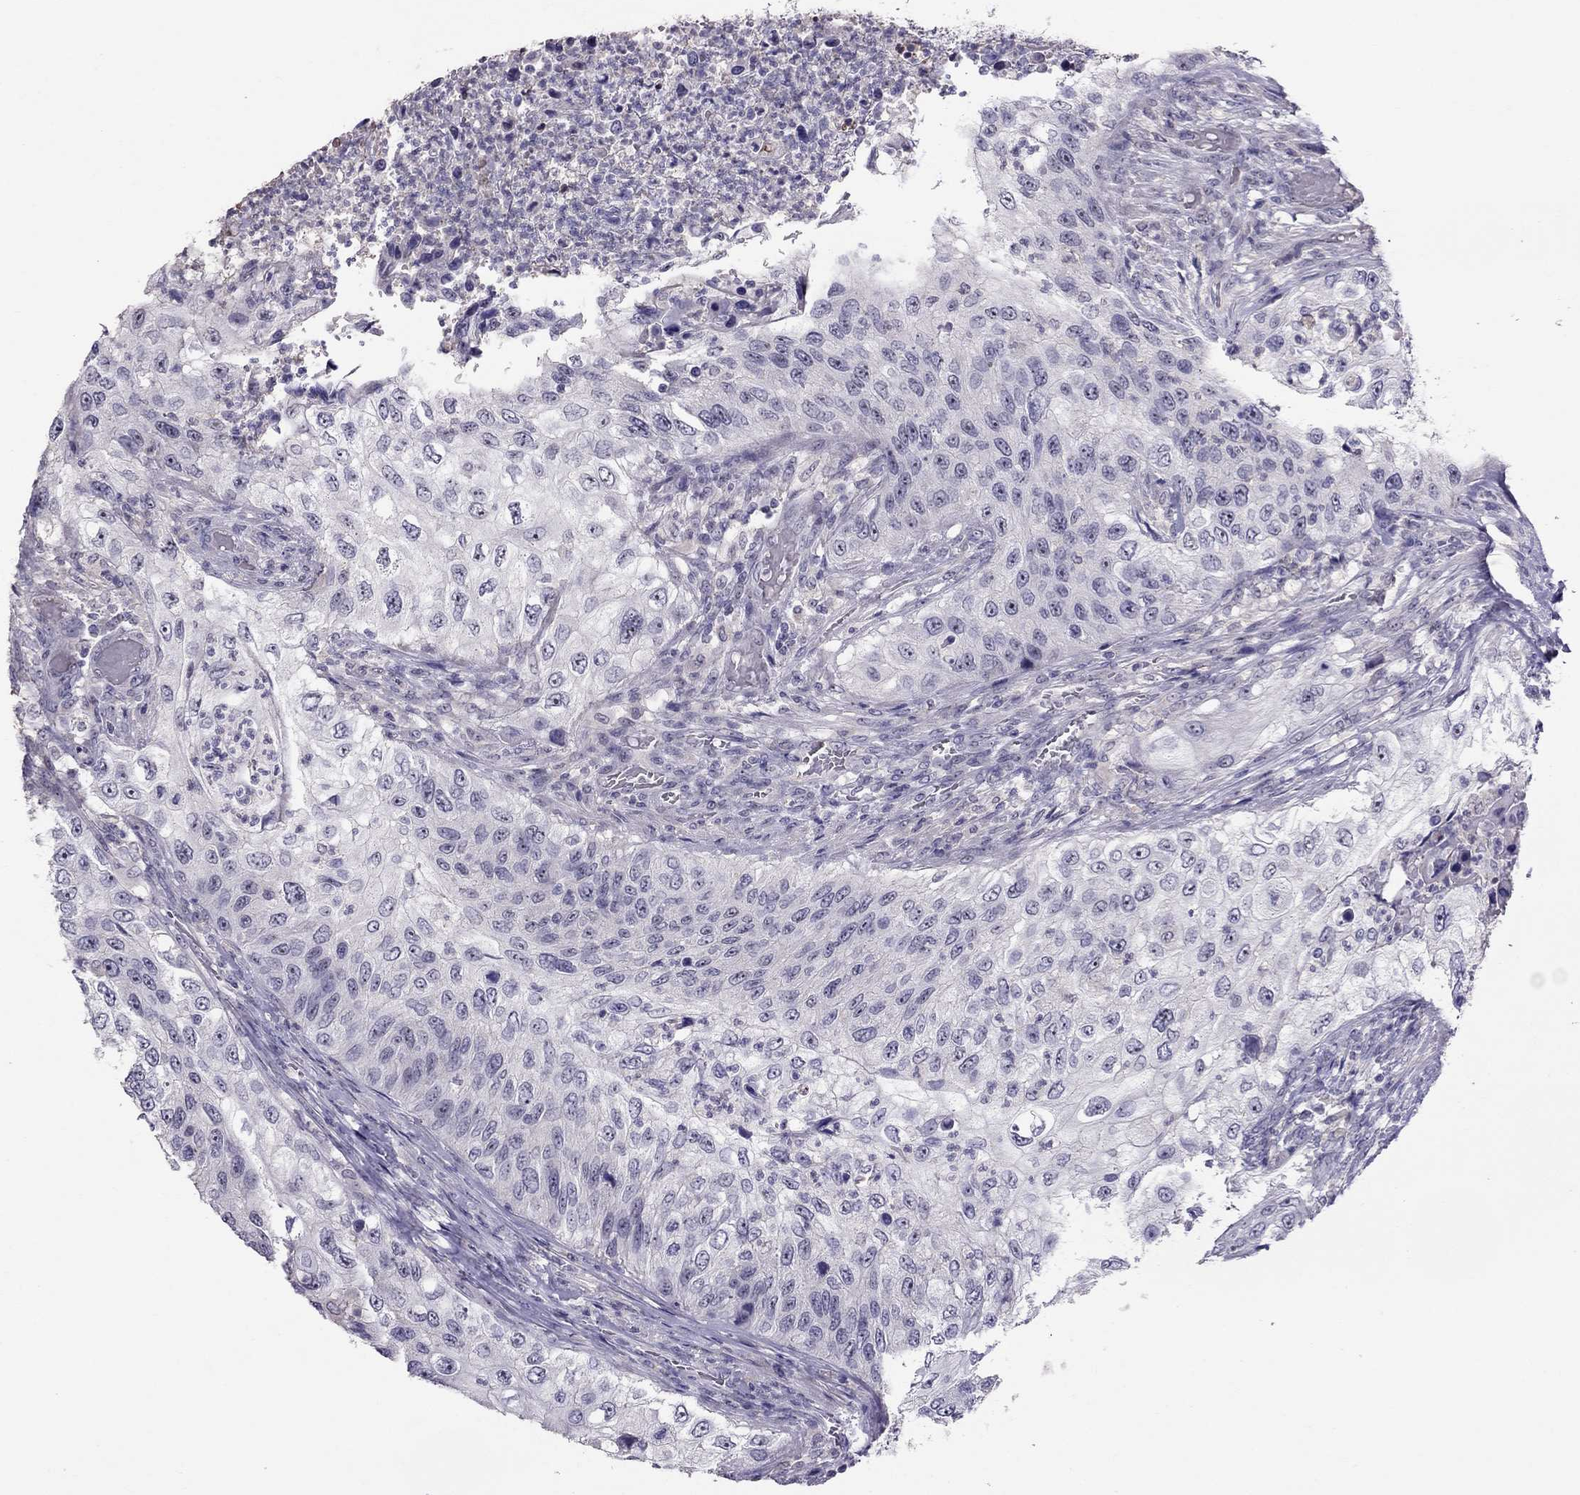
{"staining": {"intensity": "negative", "quantity": "none", "location": "none"}, "tissue": "urothelial cancer", "cell_type": "Tumor cells", "image_type": "cancer", "snomed": [{"axis": "morphology", "description": "Urothelial carcinoma, High grade"}, {"axis": "topography", "description": "Urinary bladder"}], "caption": "High-grade urothelial carcinoma was stained to show a protein in brown. There is no significant positivity in tumor cells. (DAB (3,3'-diaminobenzidine) immunohistochemistry with hematoxylin counter stain).", "gene": "LRRC46", "patient": {"sex": "female", "age": 60}}